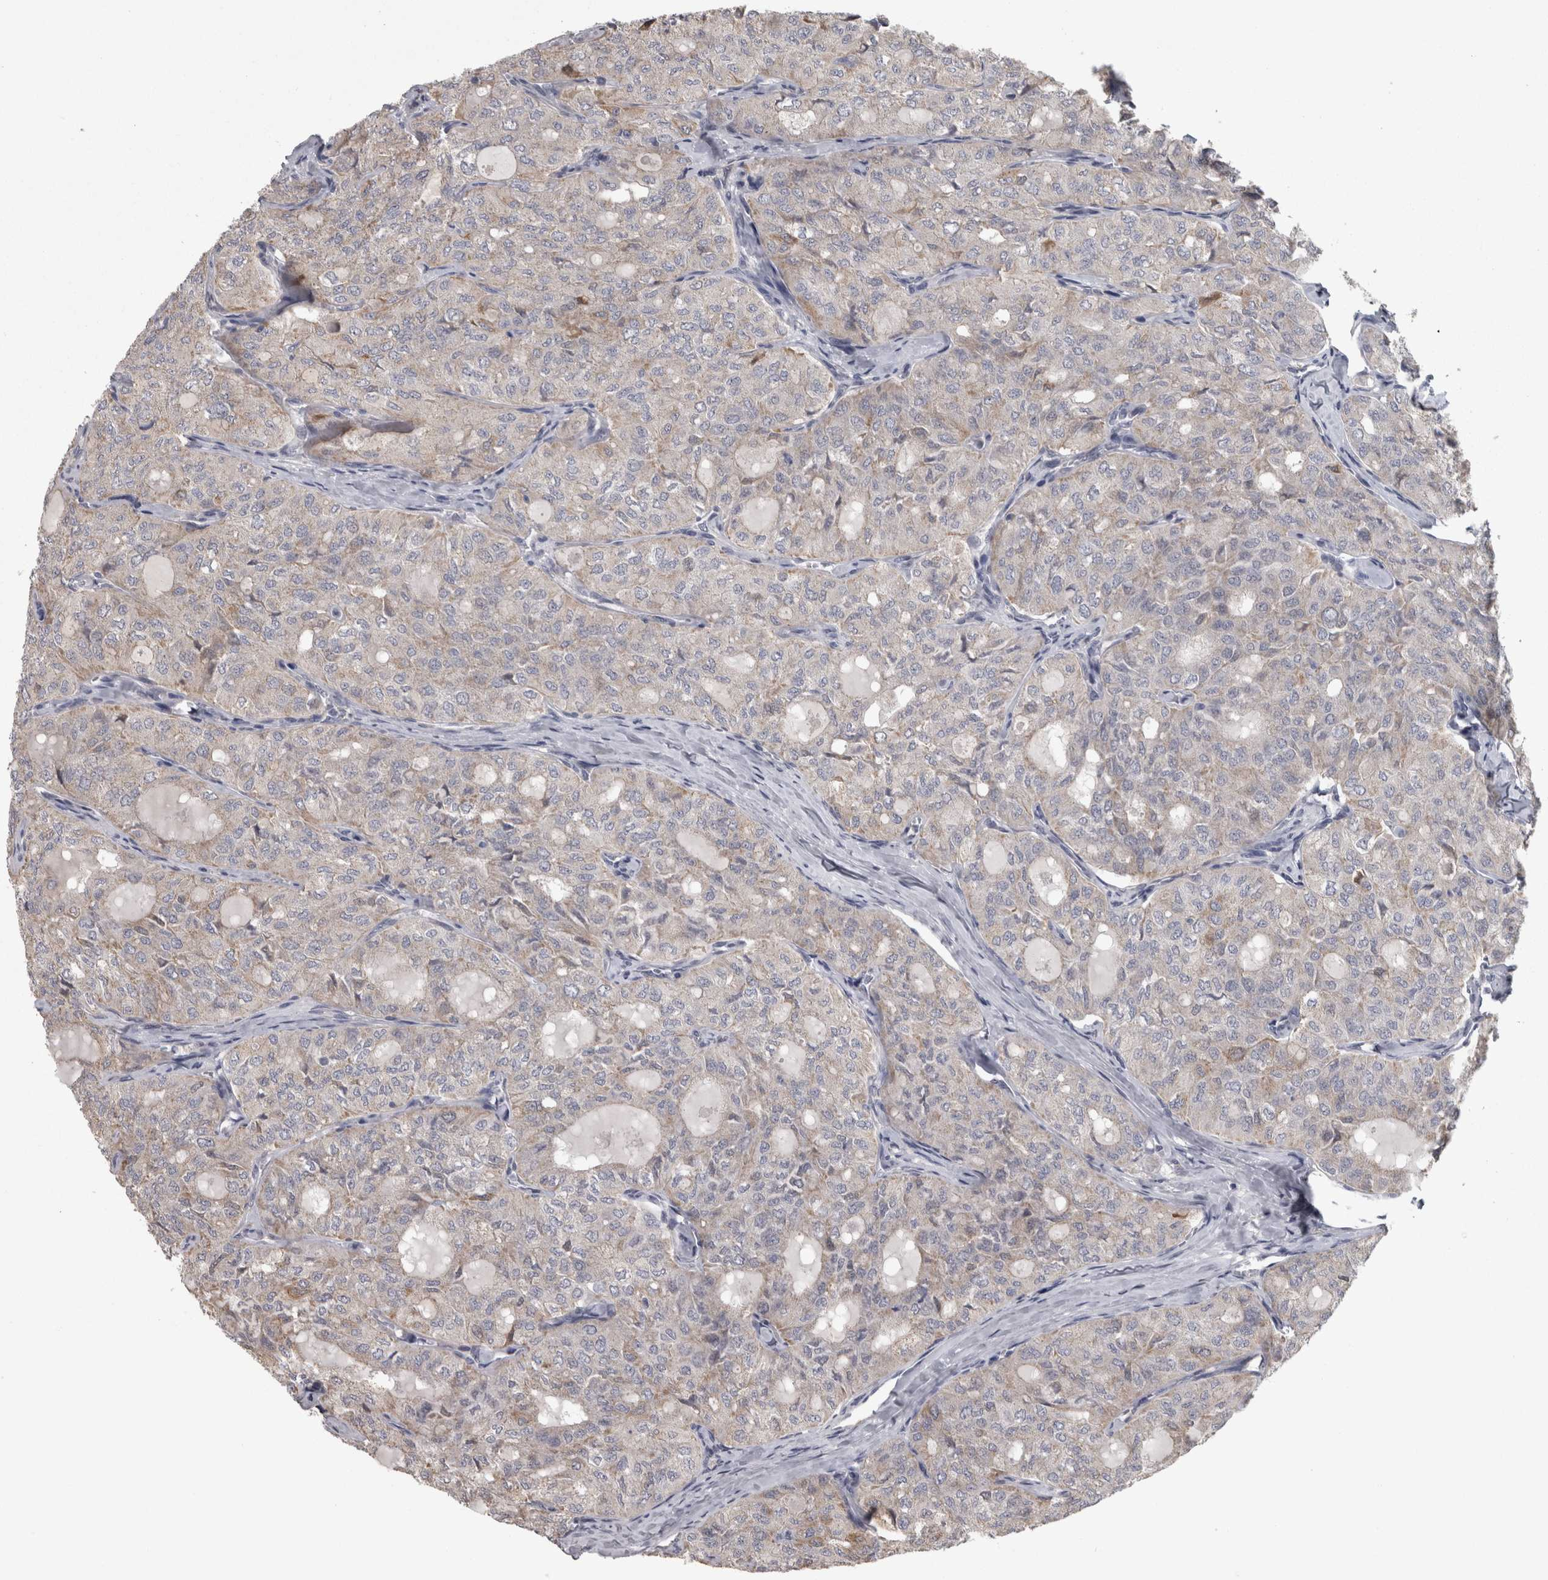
{"staining": {"intensity": "weak", "quantity": "<25%", "location": "cytoplasmic/membranous"}, "tissue": "thyroid cancer", "cell_type": "Tumor cells", "image_type": "cancer", "snomed": [{"axis": "morphology", "description": "Follicular adenoma carcinoma, NOS"}, {"axis": "topography", "description": "Thyroid gland"}], "caption": "Immunohistochemical staining of thyroid cancer shows no significant positivity in tumor cells. (DAB (3,3'-diaminobenzidine) immunohistochemistry (IHC) visualized using brightfield microscopy, high magnification).", "gene": "DBT", "patient": {"sex": "male", "age": 75}}